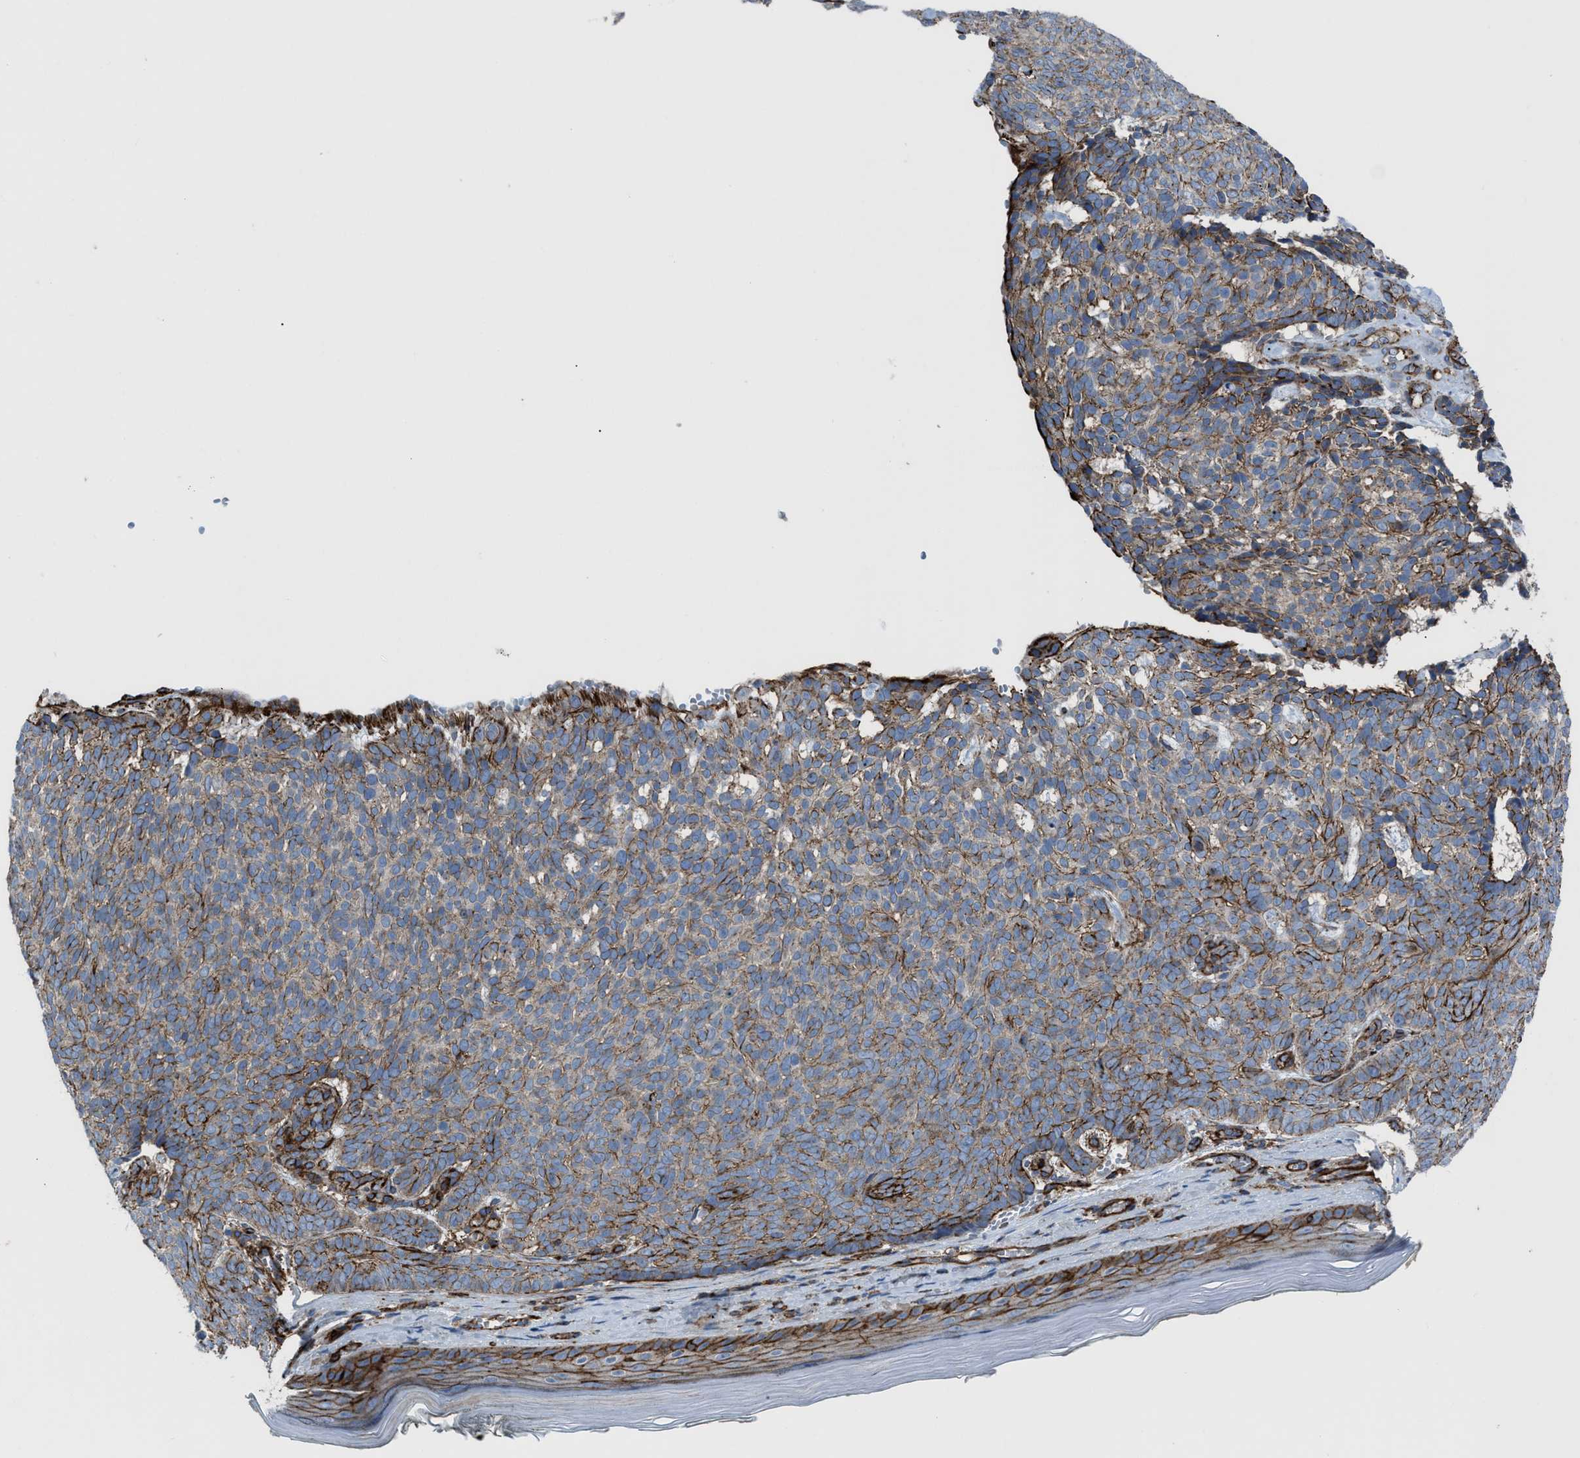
{"staining": {"intensity": "moderate", "quantity": ">75%", "location": "cytoplasmic/membranous"}, "tissue": "skin cancer", "cell_type": "Tumor cells", "image_type": "cancer", "snomed": [{"axis": "morphology", "description": "Basal cell carcinoma"}, {"axis": "topography", "description": "Skin"}], "caption": "The image shows a brown stain indicating the presence of a protein in the cytoplasmic/membranous of tumor cells in skin cancer (basal cell carcinoma). (IHC, brightfield microscopy, high magnification).", "gene": "AGPAT2", "patient": {"sex": "male", "age": 61}}